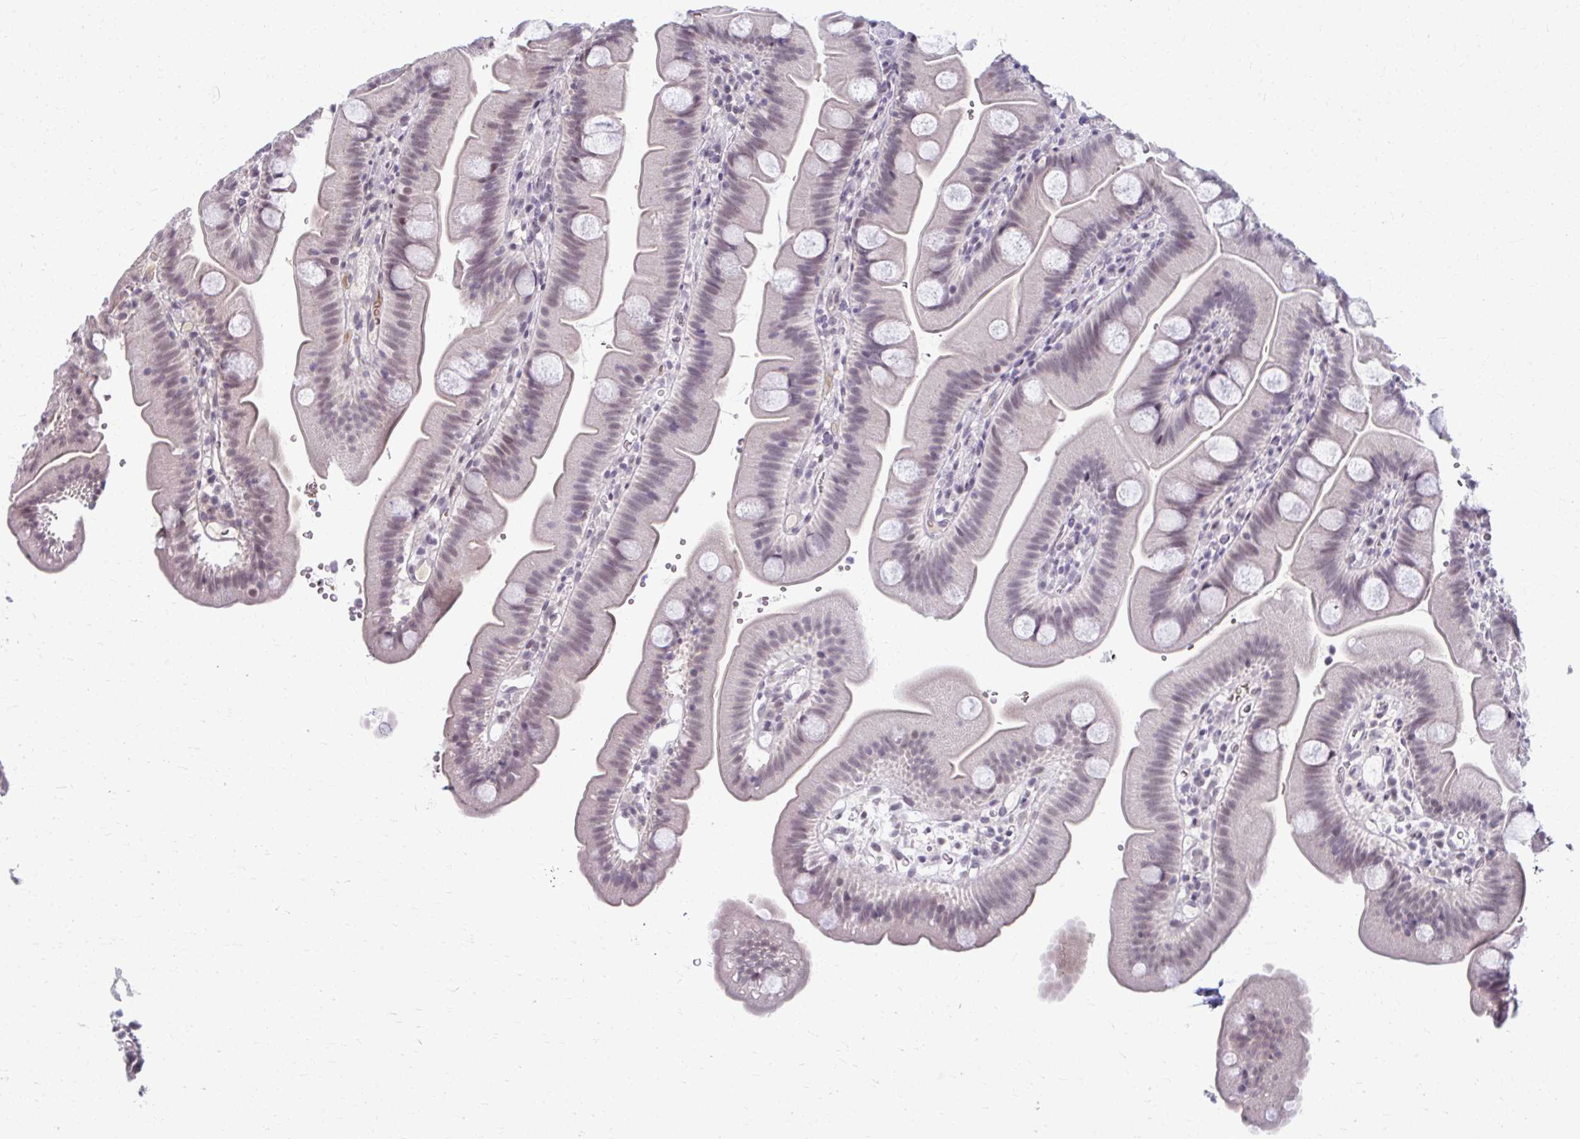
{"staining": {"intensity": "weak", "quantity": "<25%", "location": "nuclear"}, "tissue": "small intestine", "cell_type": "Glandular cells", "image_type": "normal", "snomed": [{"axis": "morphology", "description": "Normal tissue, NOS"}, {"axis": "topography", "description": "Small intestine"}], "caption": "Small intestine was stained to show a protein in brown. There is no significant expression in glandular cells. (Immunohistochemistry (ihc), brightfield microscopy, high magnification).", "gene": "MAF1", "patient": {"sex": "female", "age": 68}}